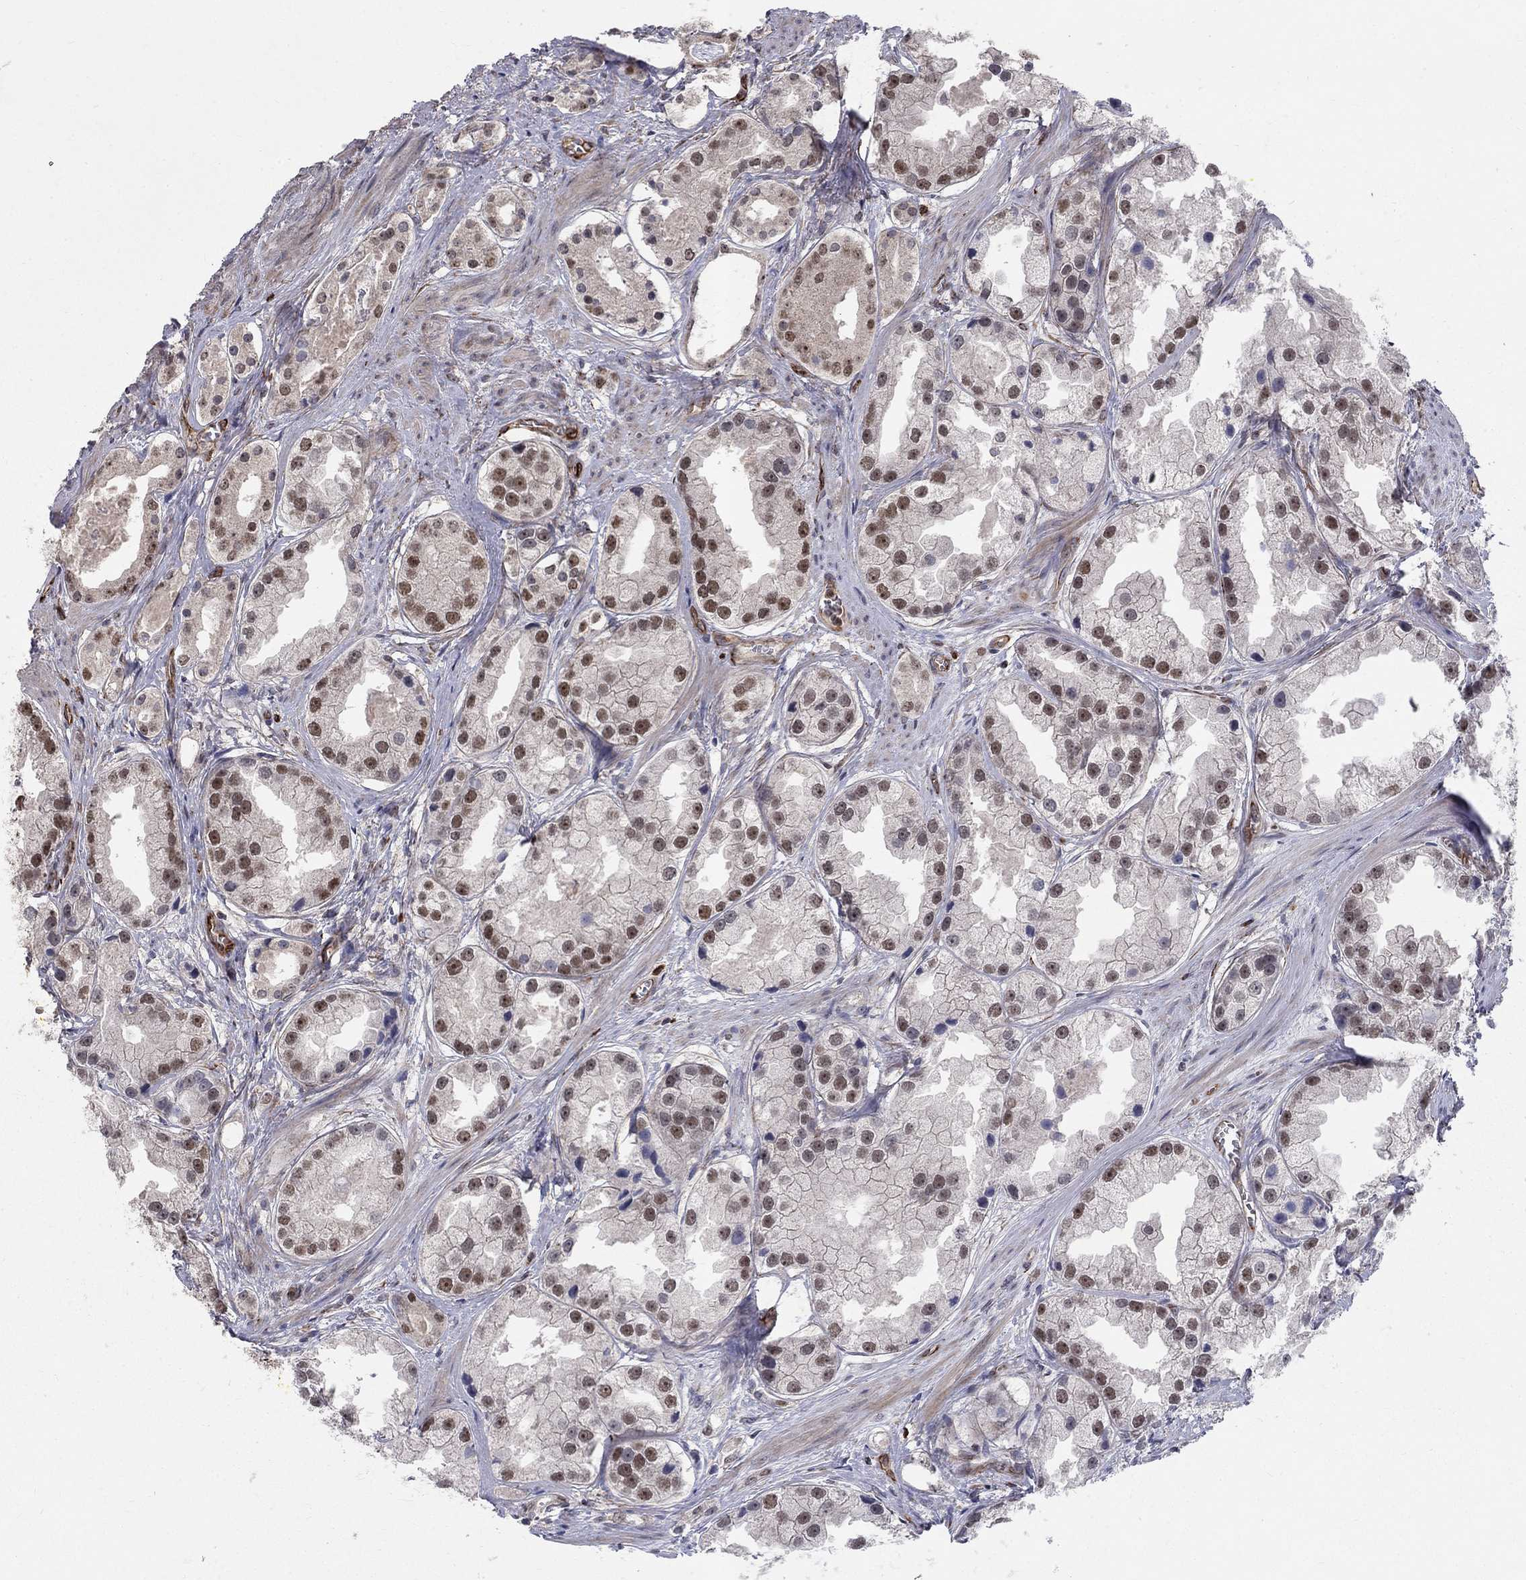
{"staining": {"intensity": "moderate", "quantity": "25%-75%", "location": "nuclear"}, "tissue": "prostate cancer", "cell_type": "Tumor cells", "image_type": "cancer", "snomed": [{"axis": "morphology", "description": "Adenocarcinoma, NOS"}, {"axis": "topography", "description": "Prostate"}], "caption": "The immunohistochemical stain labels moderate nuclear expression in tumor cells of prostate cancer (adenocarcinoma) tissue.", "gene": "MSRA", "patient": {"sex": "male", "age": 61}}